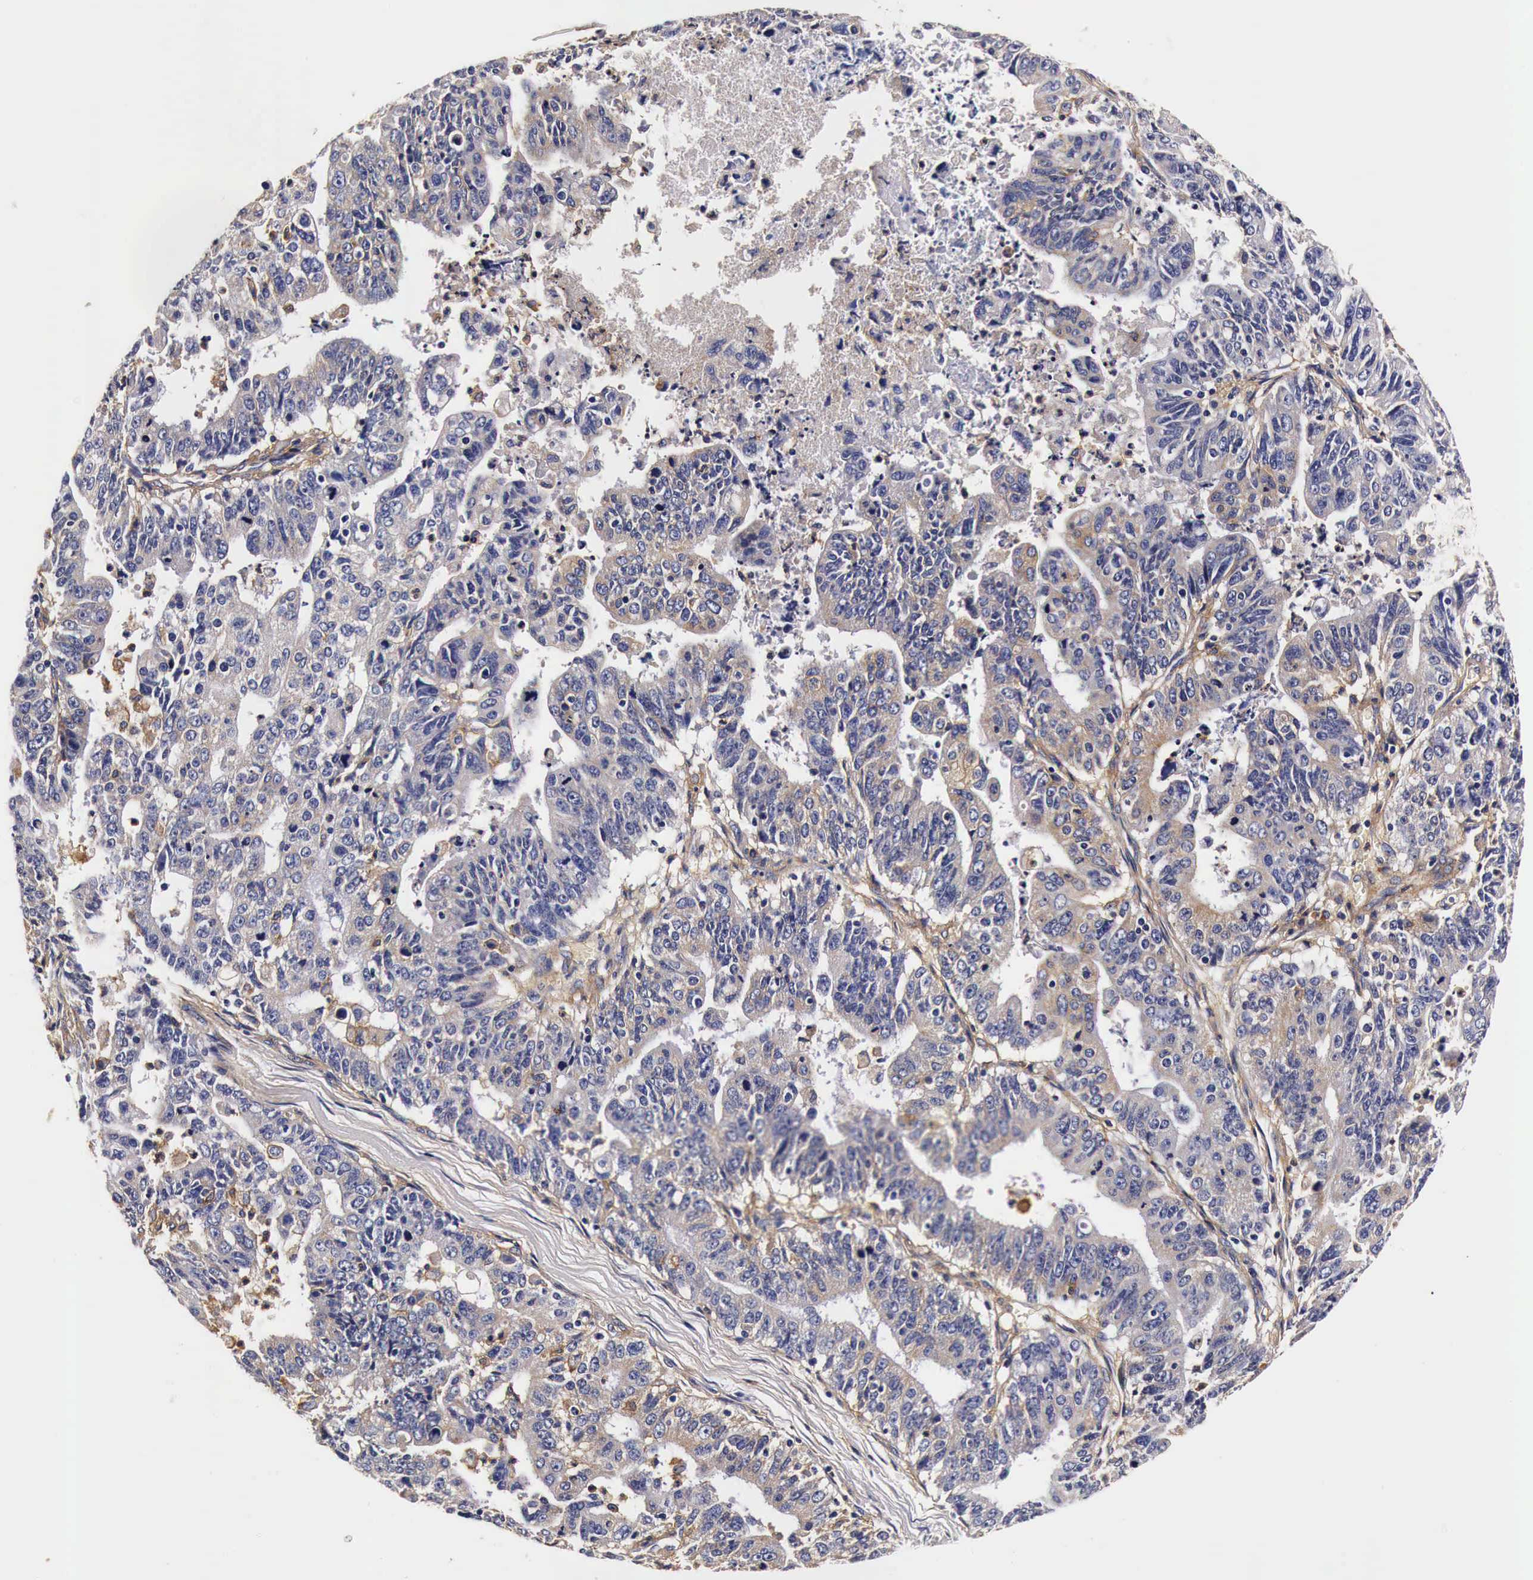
{"staining": {"intensity": "negative", "quantity": "none", "location": "none"}, "tissue": "stomach cancer", "cell_type": "Tumor cells", "image_type": "cancer", "snomed": [{"axis": "morphology", "description": "Adenocarcinoma, NOS"}, {"axis": "topography", "description": "Stomach, upper"}], "caption": "High magnification brightfield microscopy of stomach cancer (adenocarcinoma) stained with DAB (3,3'-diaminobenzidine) (brown) and counterstained with hematoxylin (blue): tumor cells show no significant staining.", "gene": "RP2", "patient": {"sex": "female", "age": 50}}